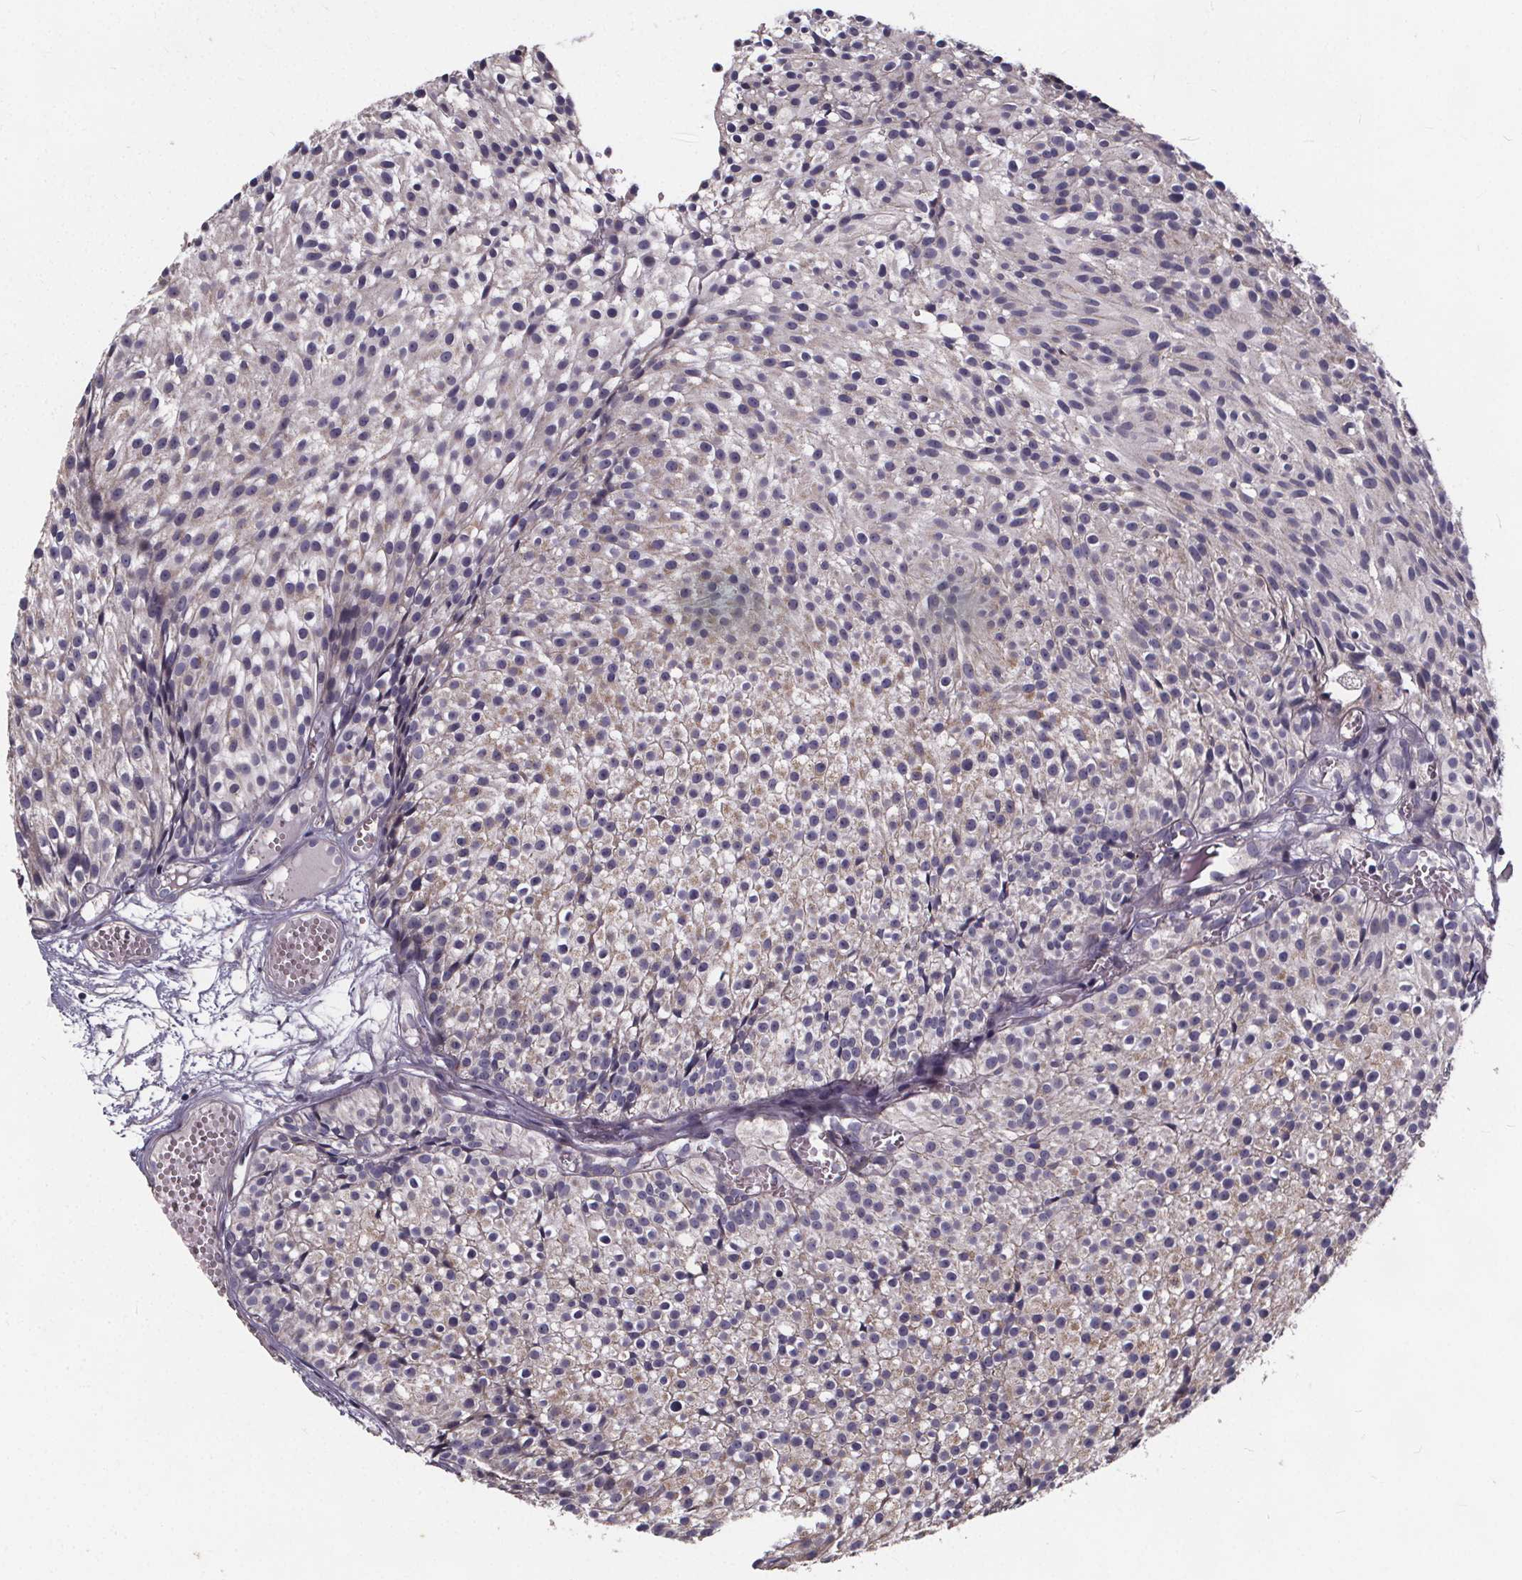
{"staining": {"intensity": "weak", "quantity": "<25%", "location": "cytoplasmic/membranous"}, "tissue": "urothelial cancer", "cell_type": "Tumor cells", "image_type": "cancer", "snomed": [{"axis": "morphology", "description": "Urothelial carcinoma, Low grade"}, {"axis": "topography", "description": "Urinary bladder"}], "caption": "Immunohistochemistry micrograph of neoplastic tissue: urothelial cancer stained with DAB (3,3'-diaminobenzidine) displays no significant protein positivity in tumor cells.", "gene": "YME1L1", "patient": {"sex": "male", "age": 63}}